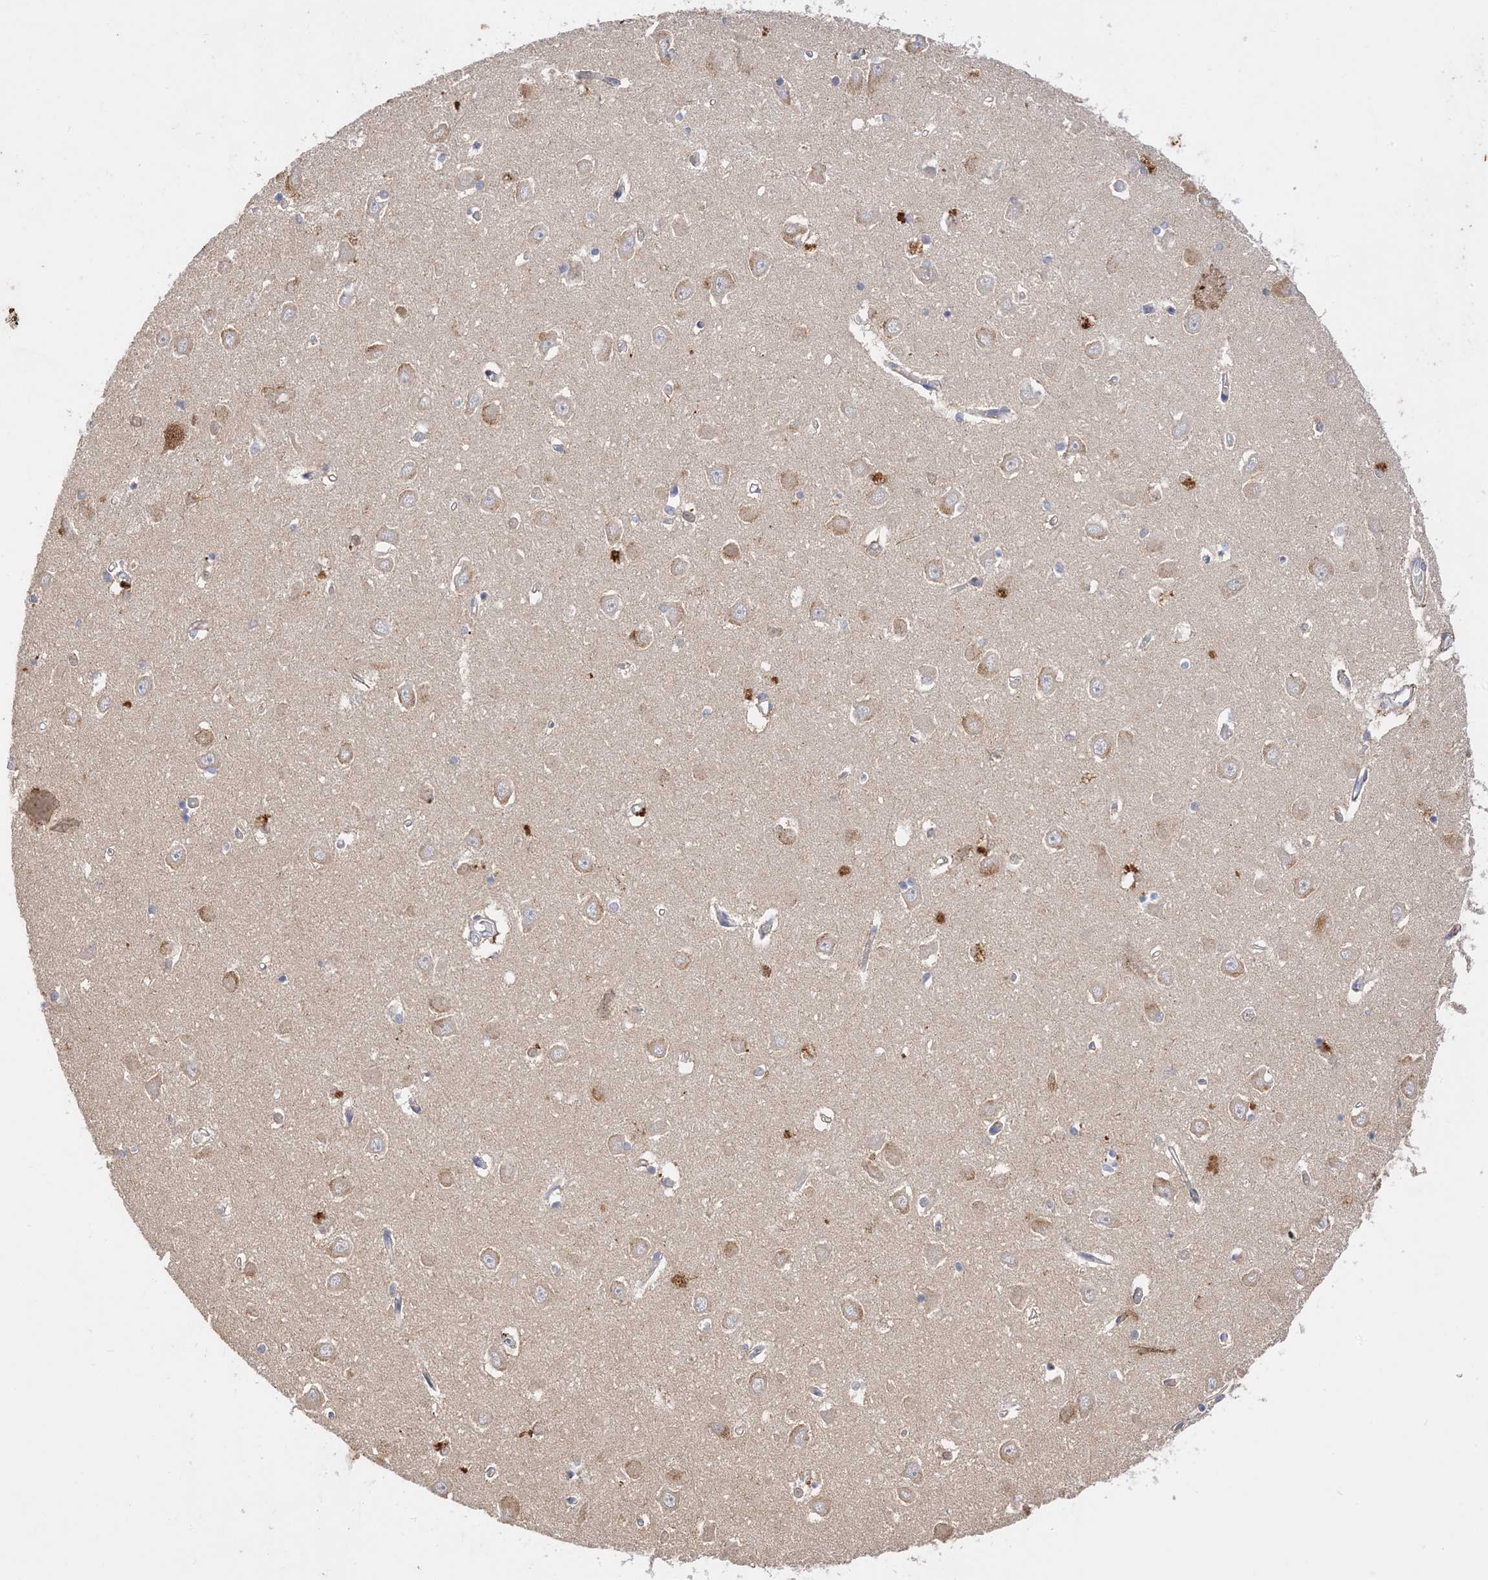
{"staining": {"intensity": "moderate", "quantity": "<25%", "location": "cytoplasmic/membranous"}, "tissue": "hippocampus", "cell_type": "Glial cells", "image_type": "normal", "snomed": [{"axis": "morphology", "description": "Normal tissue, NOS"}, {"axis": "topography", "description": "Hippocampus"}], "caption": "Benign hippocampus was stained to show a protein in brown. There is low levels of moderate cytoplasmic/membranous expression in approximately <25% of glial cells. Immunohistochemistry (ihc) stains the protein of interest in brown and the nuclei are stained blue.", "gene": "ARV1", "patient": {"sex": "male", "age": 70}}